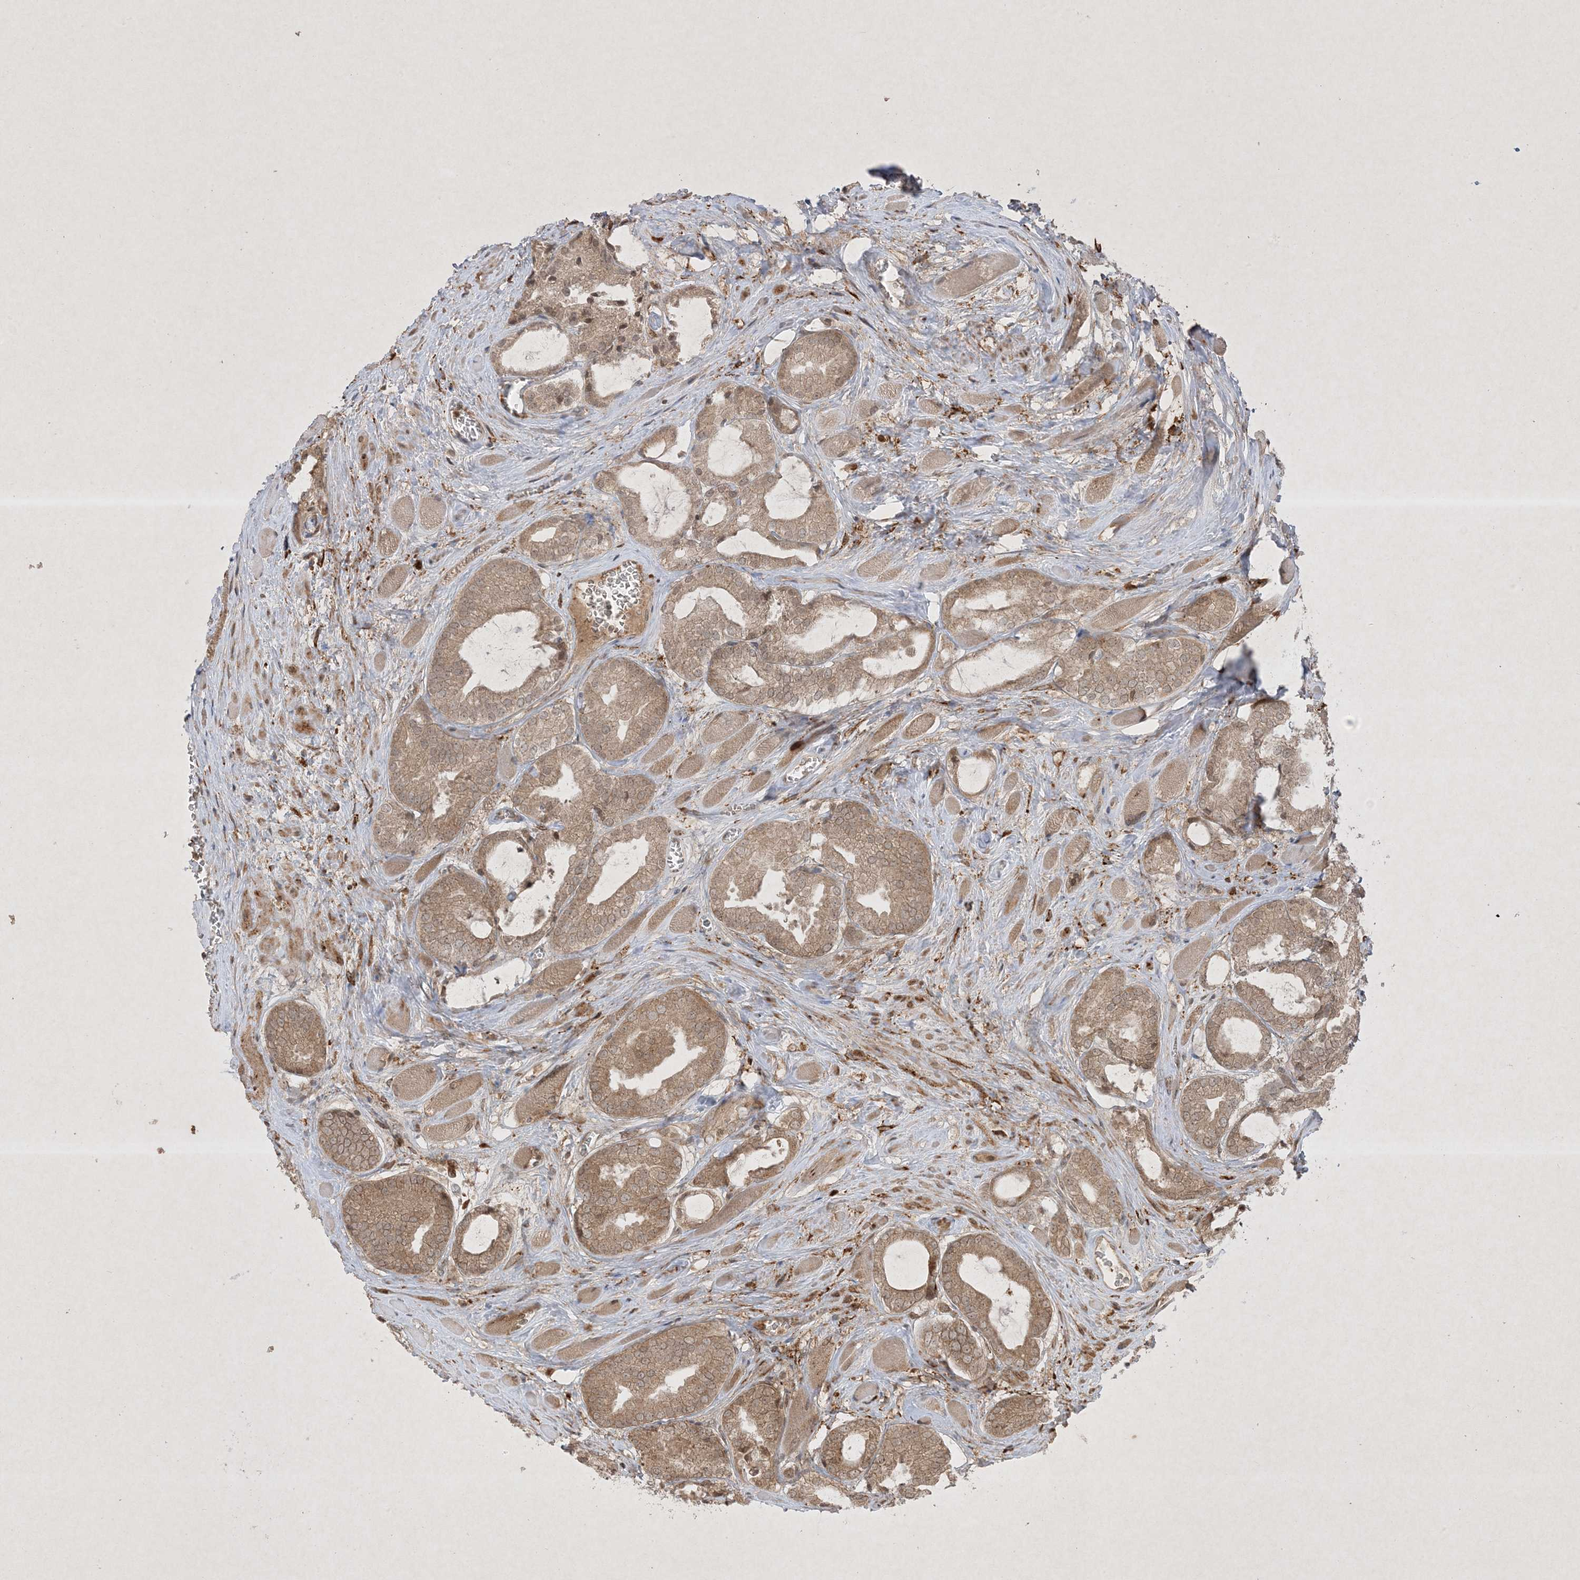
{"staining": {"intensity": "moderate", "quantity": ">75%", "location": "cytoplasmic/membranous"}, "tissue": "prostate cancer", "cell_type": "Tumor cells", "image_type": "cancer", "snomed": [{"axis": "morphology", "description": "Adenocarcinoma, Low grade"}, {"axis": "topography", "description": "Prostate"}], "caption": "There is medium levels of moderate cytoplasmic/membranous staining in tumor cells of prostate low-grade adenocarcinoma, as demonstrated by immunohistochemical staining (brown color).", "gene": "PTK6", "patient": {"sex": "male", "age": 67}}